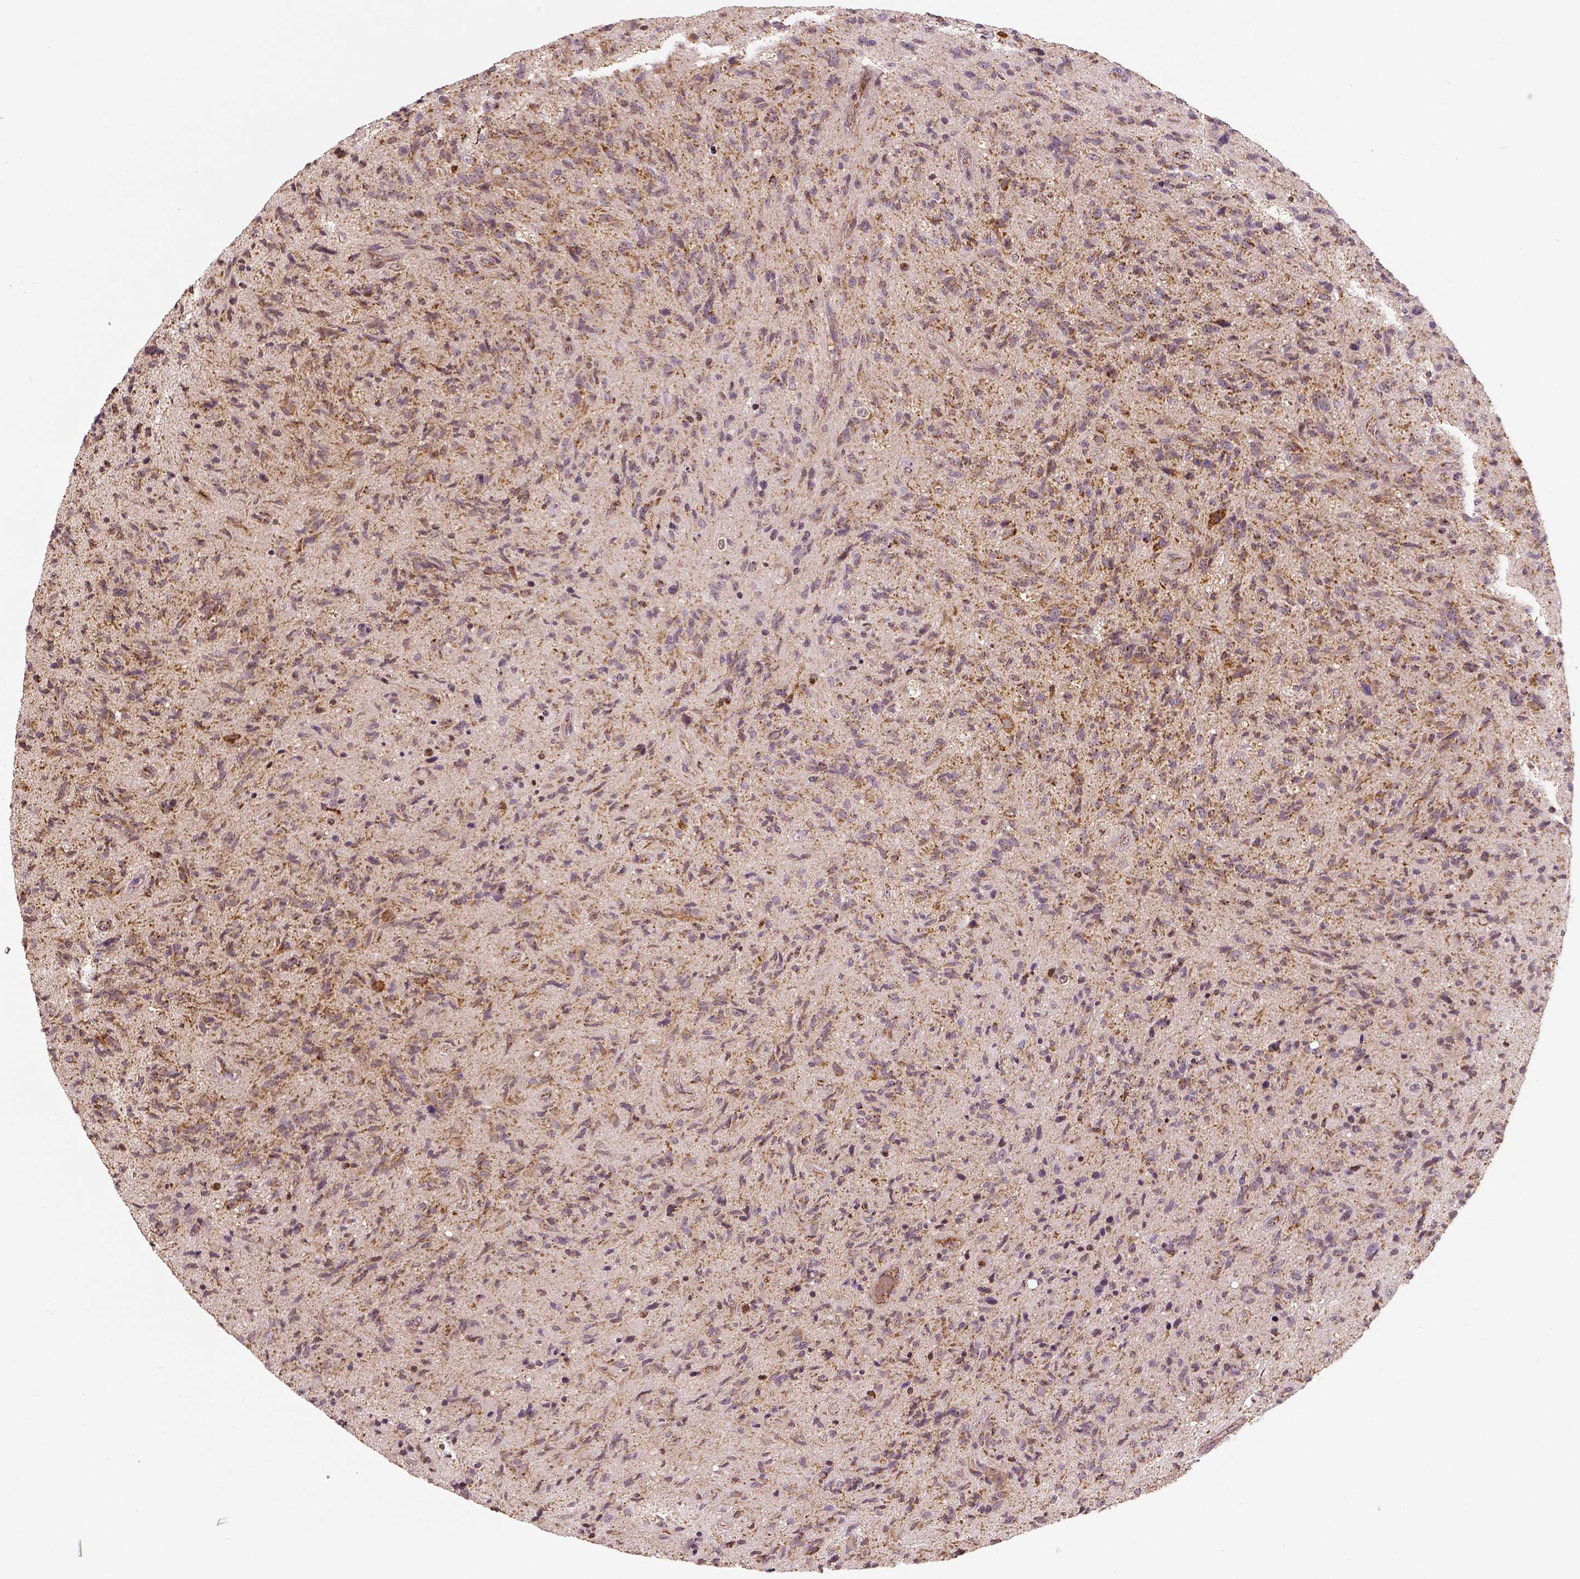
{"staining": {"intensity": "moderate", "quantity": ">75%", "location": "cytoplasmic/membranous"}, "tissue": "glioma", "cell_type": "Tumor cells", "image_type": "cancer", "snomed": [{"axis": "morphology", "description": "Glioma, malignant, High grade"}, {"axis": "topography", "description": "Brain"}], "caption": "Immunohistochemistry (IHC) (DAB) staining of malignant high-grade glioma reveals moderate cytoplasmic/membranous protein staining in about >75% of tumor cells. (DAB IHC, brown staining for protein, blue staining for nuclei).", "gene": "PGAM5", "patient": {"sex": "male", "age": 54}}